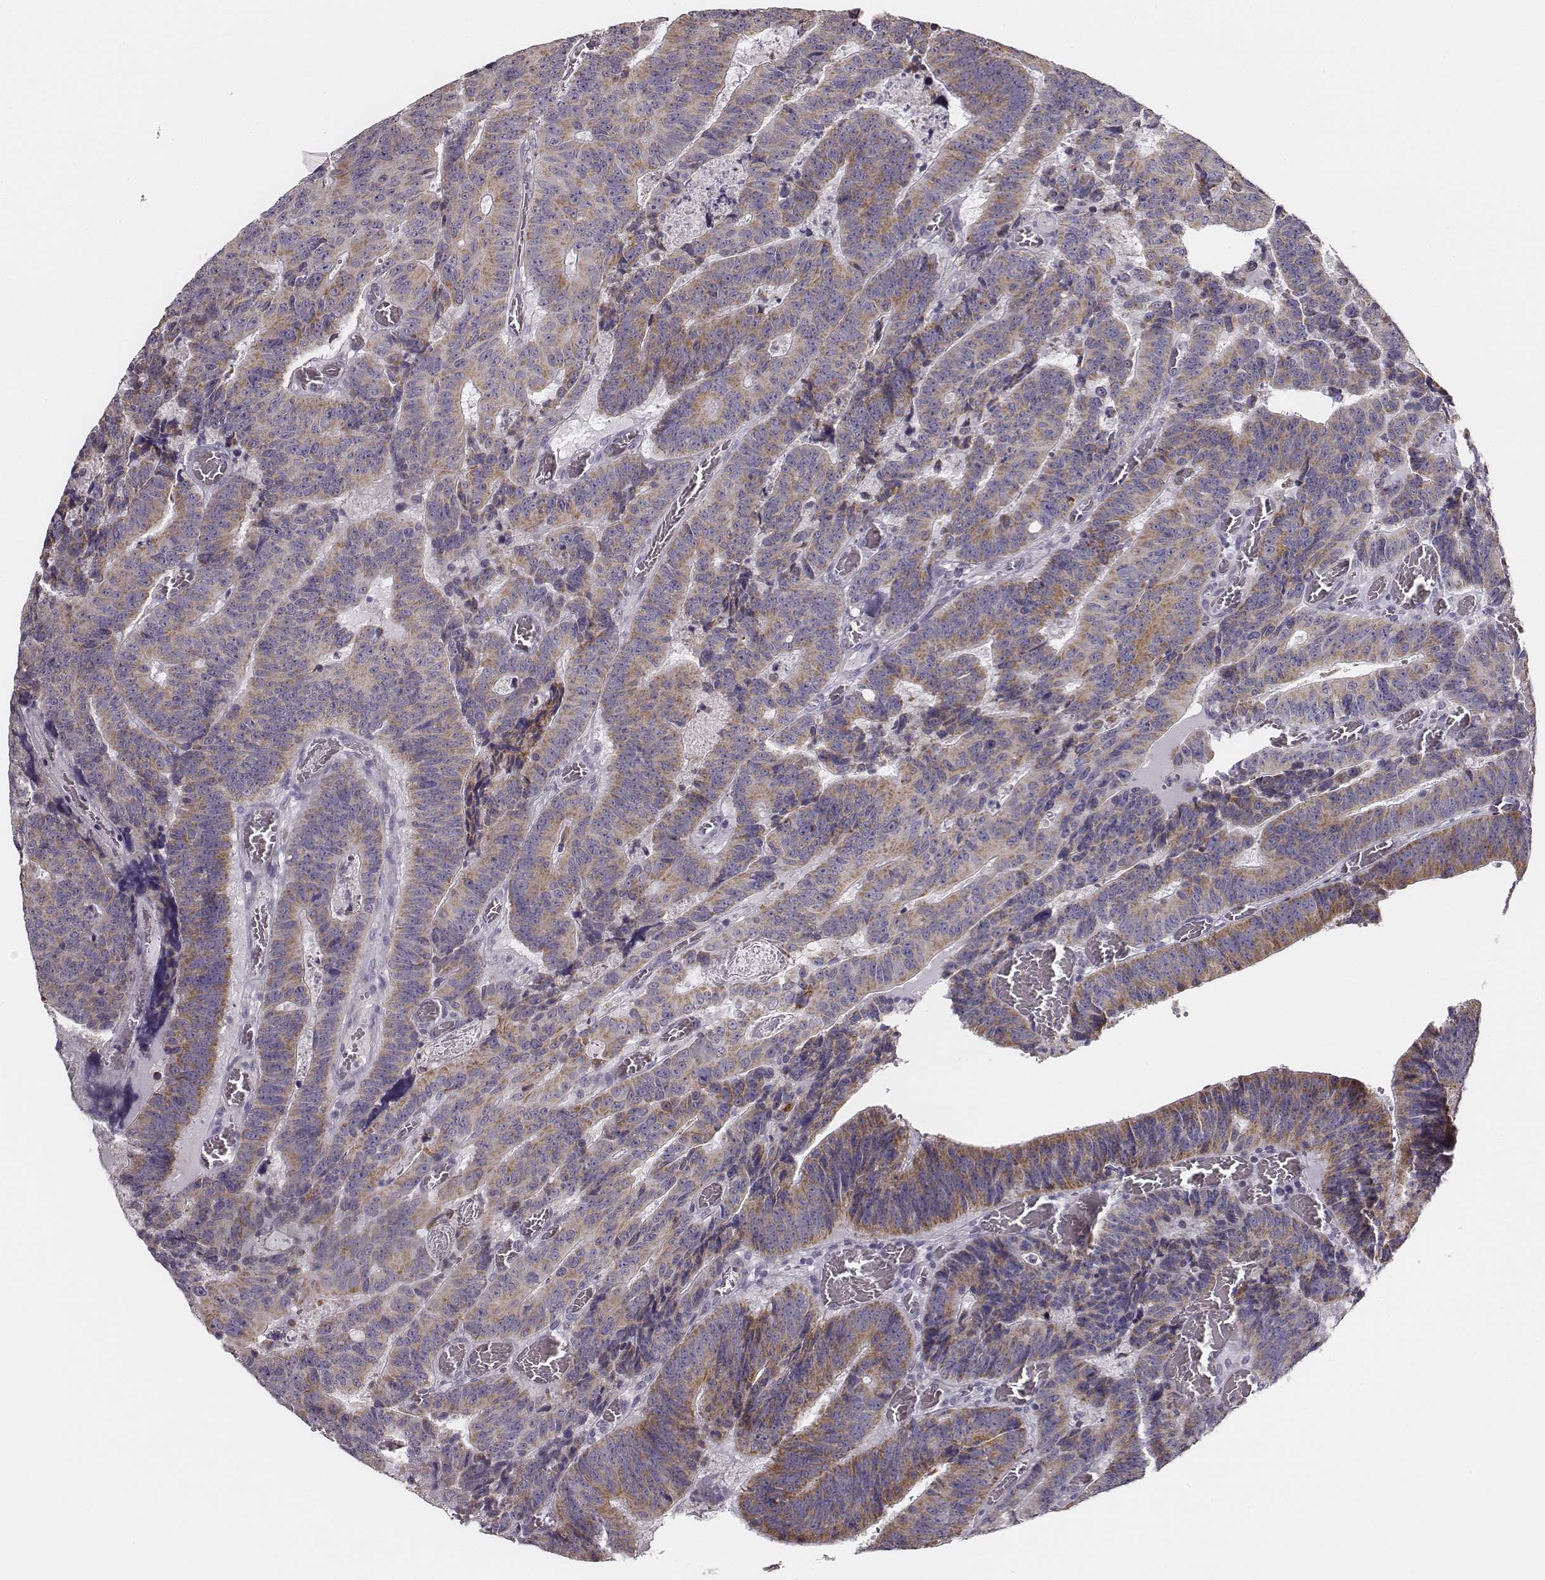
{"staining": {"intensity": "moderate", "quantity": ">75%", "location": "cytoplasmic/membranous"}, "tissue": "colorectal cancer", "cell_type": "Tumor cells", "image_type": "cancer", "snomed": [{"axis": "morphology", "description": "Adenocarcinoma, NOS"}, {"axis": "topography", "description": "Colon"}], "caption": "Immunohistochemical staining of colorectal adenocarcinoma demonstrates medium levels of moderate cytoplasmic/membranous staining in approximately >75% of tumor cells.", "gene": "UBL4B", "patient": {"sex": "female", "age": 82}}